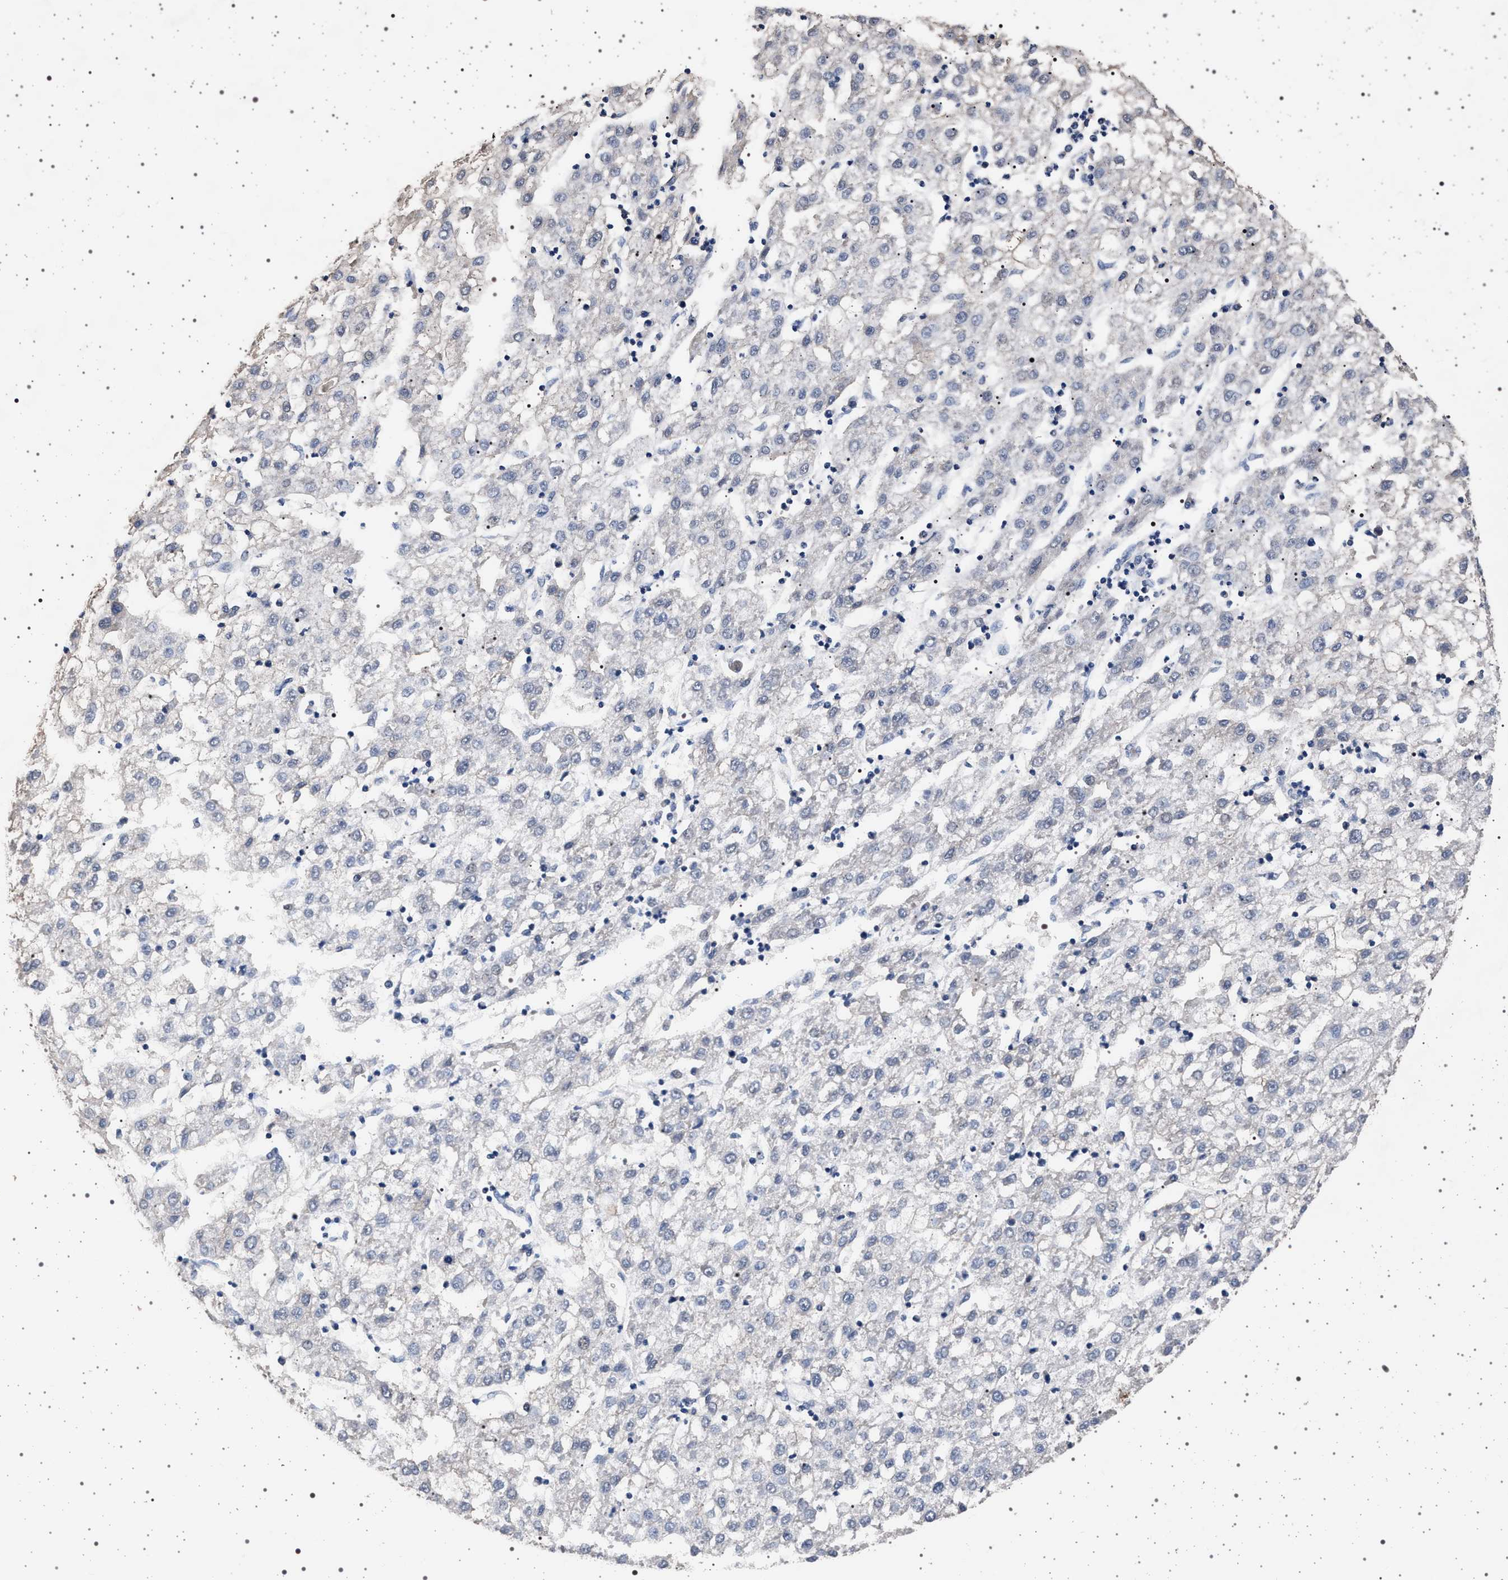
{"staining": {"intensity": "negative", "quantity": "none", "location": "none"}, "tissue": "liver cancer", "cell_type": "Tumor cells", "image_type": "cancer", "snomed": [{"axis": "morphology", "description": "Carcinoma, Hepatocellular, NOS"}, {"axis": "topography", "description": "Liver"}], "caption": "Tumor cells show no significant positivity in liver cancer.", "gene": "MAP3K2", "patient": {"sex": "male", "age": 72}}